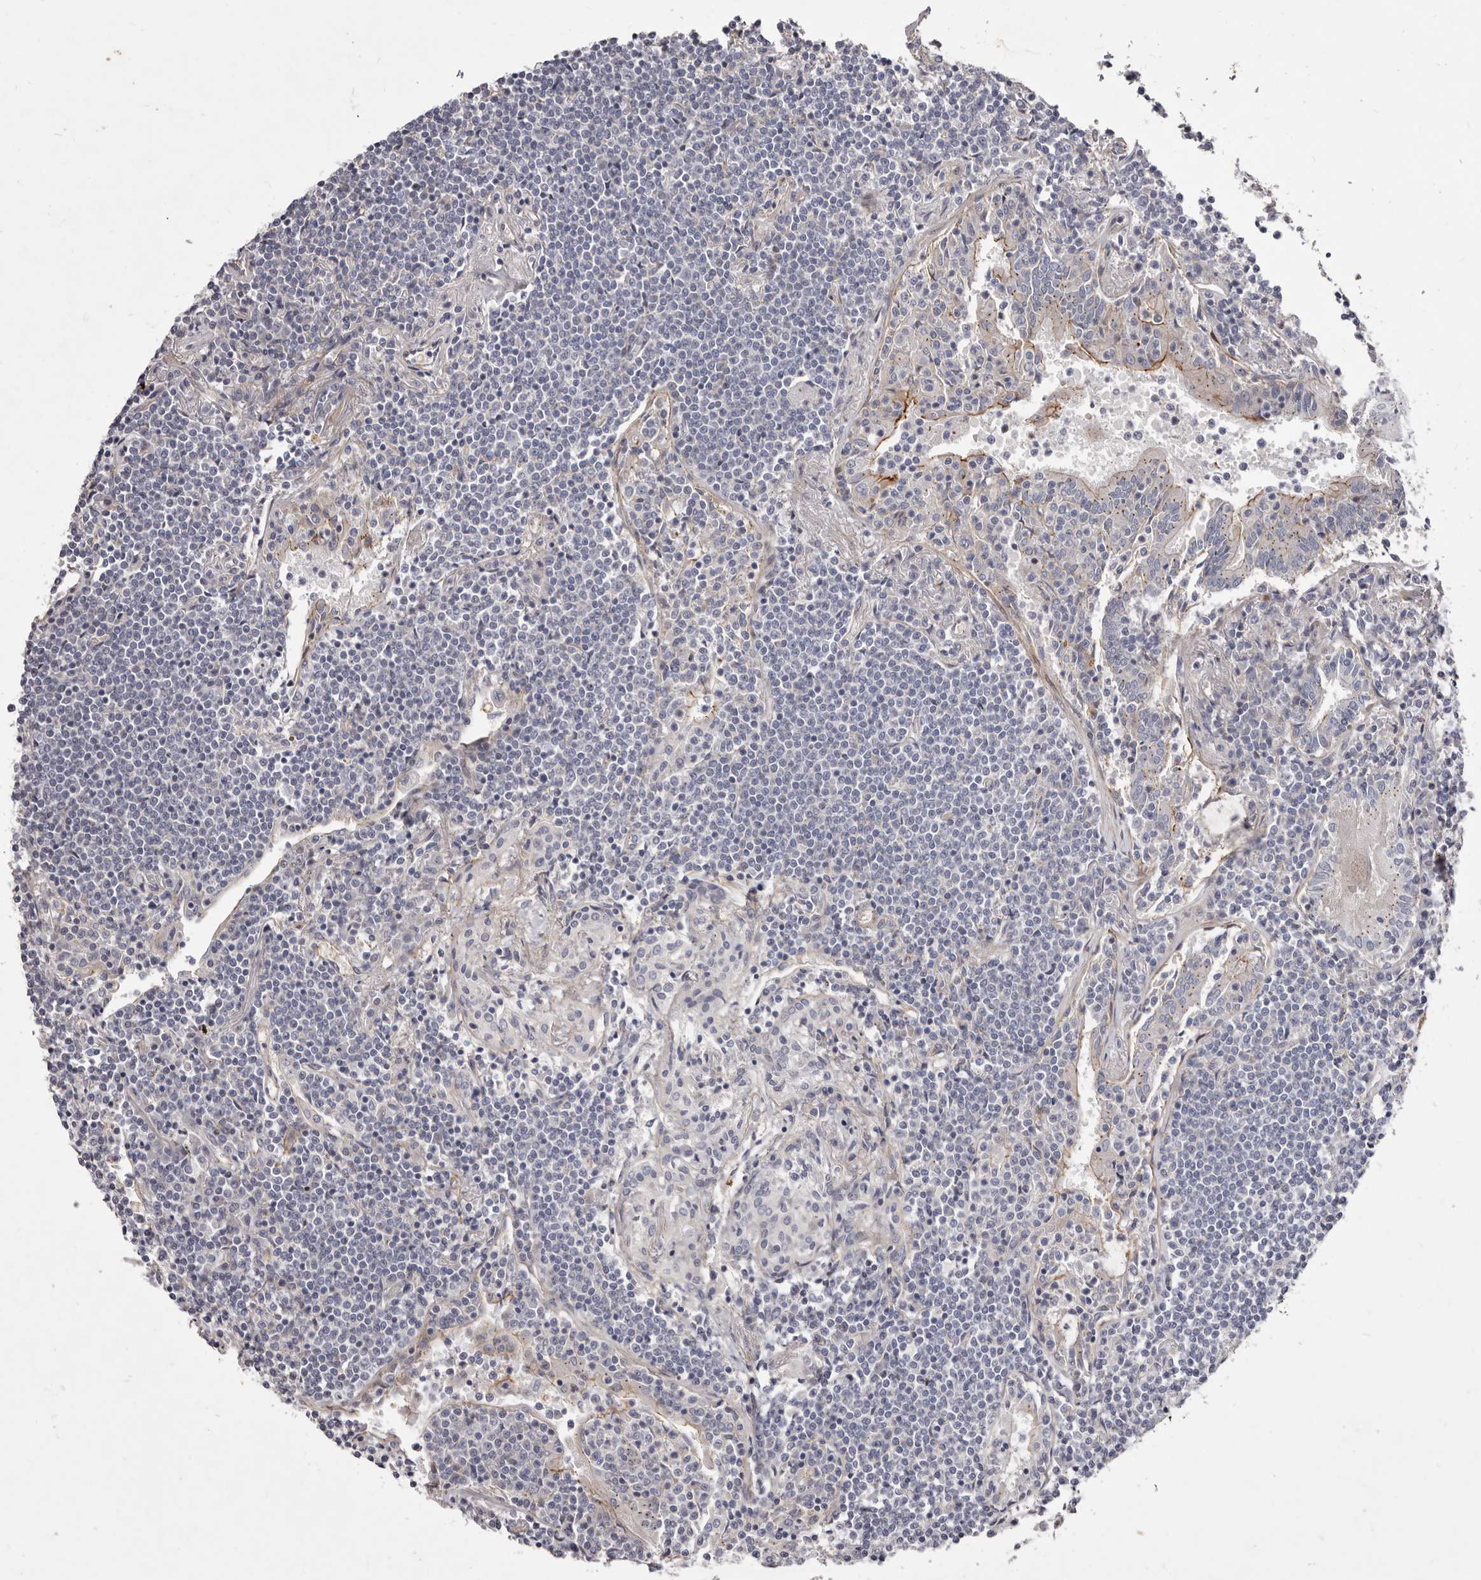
{"staining": {"intensity": "negative", "quantity": "none", "location": "none"}, "tissue": "lymphoma", "cell_type": "Tumor cells", "image_type": "cancer", "snomed": [{"axis": "morphology", "description": "Malignant lymphoma, non-Hodgkin's type, Low grade"}, {"axis": "topography", "description": "Lung"}], "caption": "Tumor cells are negative for protein expression in human lymphoma. (Brightfield microscopy of DAB immunohistochemistry (IHC) at high magnification).", "gene": "PEG10", "patient": {"sex": "female", "age": 71}}